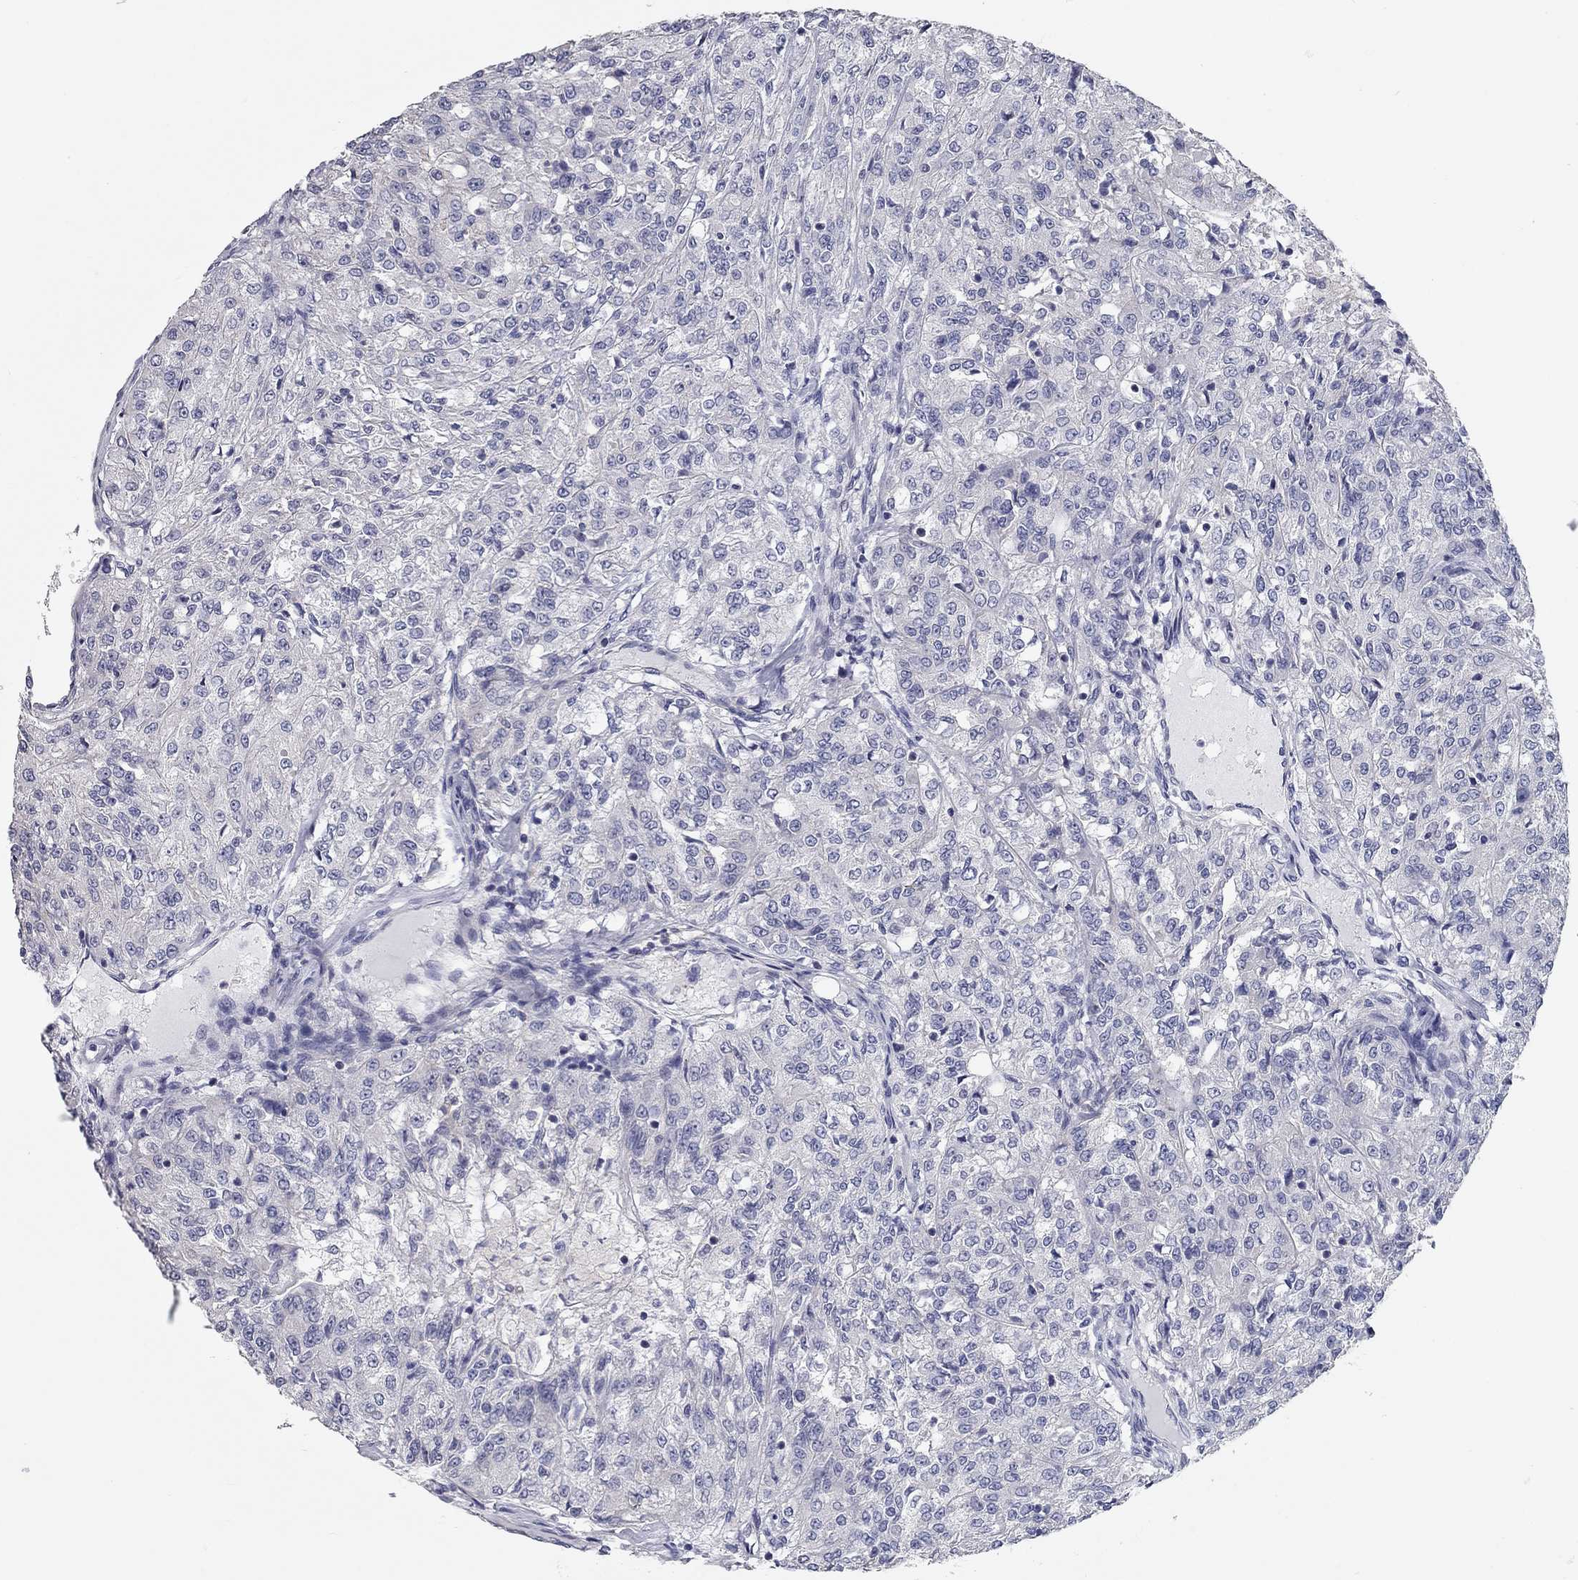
{"staining": {"intensity": "negative", "quantity": "none", "location": "none"}, "tissue": "renal cancer", "cell_type": "Tumor cells", "image_type": "cancer", "snomed": [{"axis": "morphology", "description": "Adenocarcinoma, NOS"}, {"axis": "topography", "description": "Kidney"}], "caption": "This histopathology image is of renal cancer stained with immunohistochemistry (IHC) to label a protein in brown with the nuclei are counter-stained blue. There is no expression in tumor cells.", "gene": "C10orf90", "patient": {"sex": "female", "age": 63}}